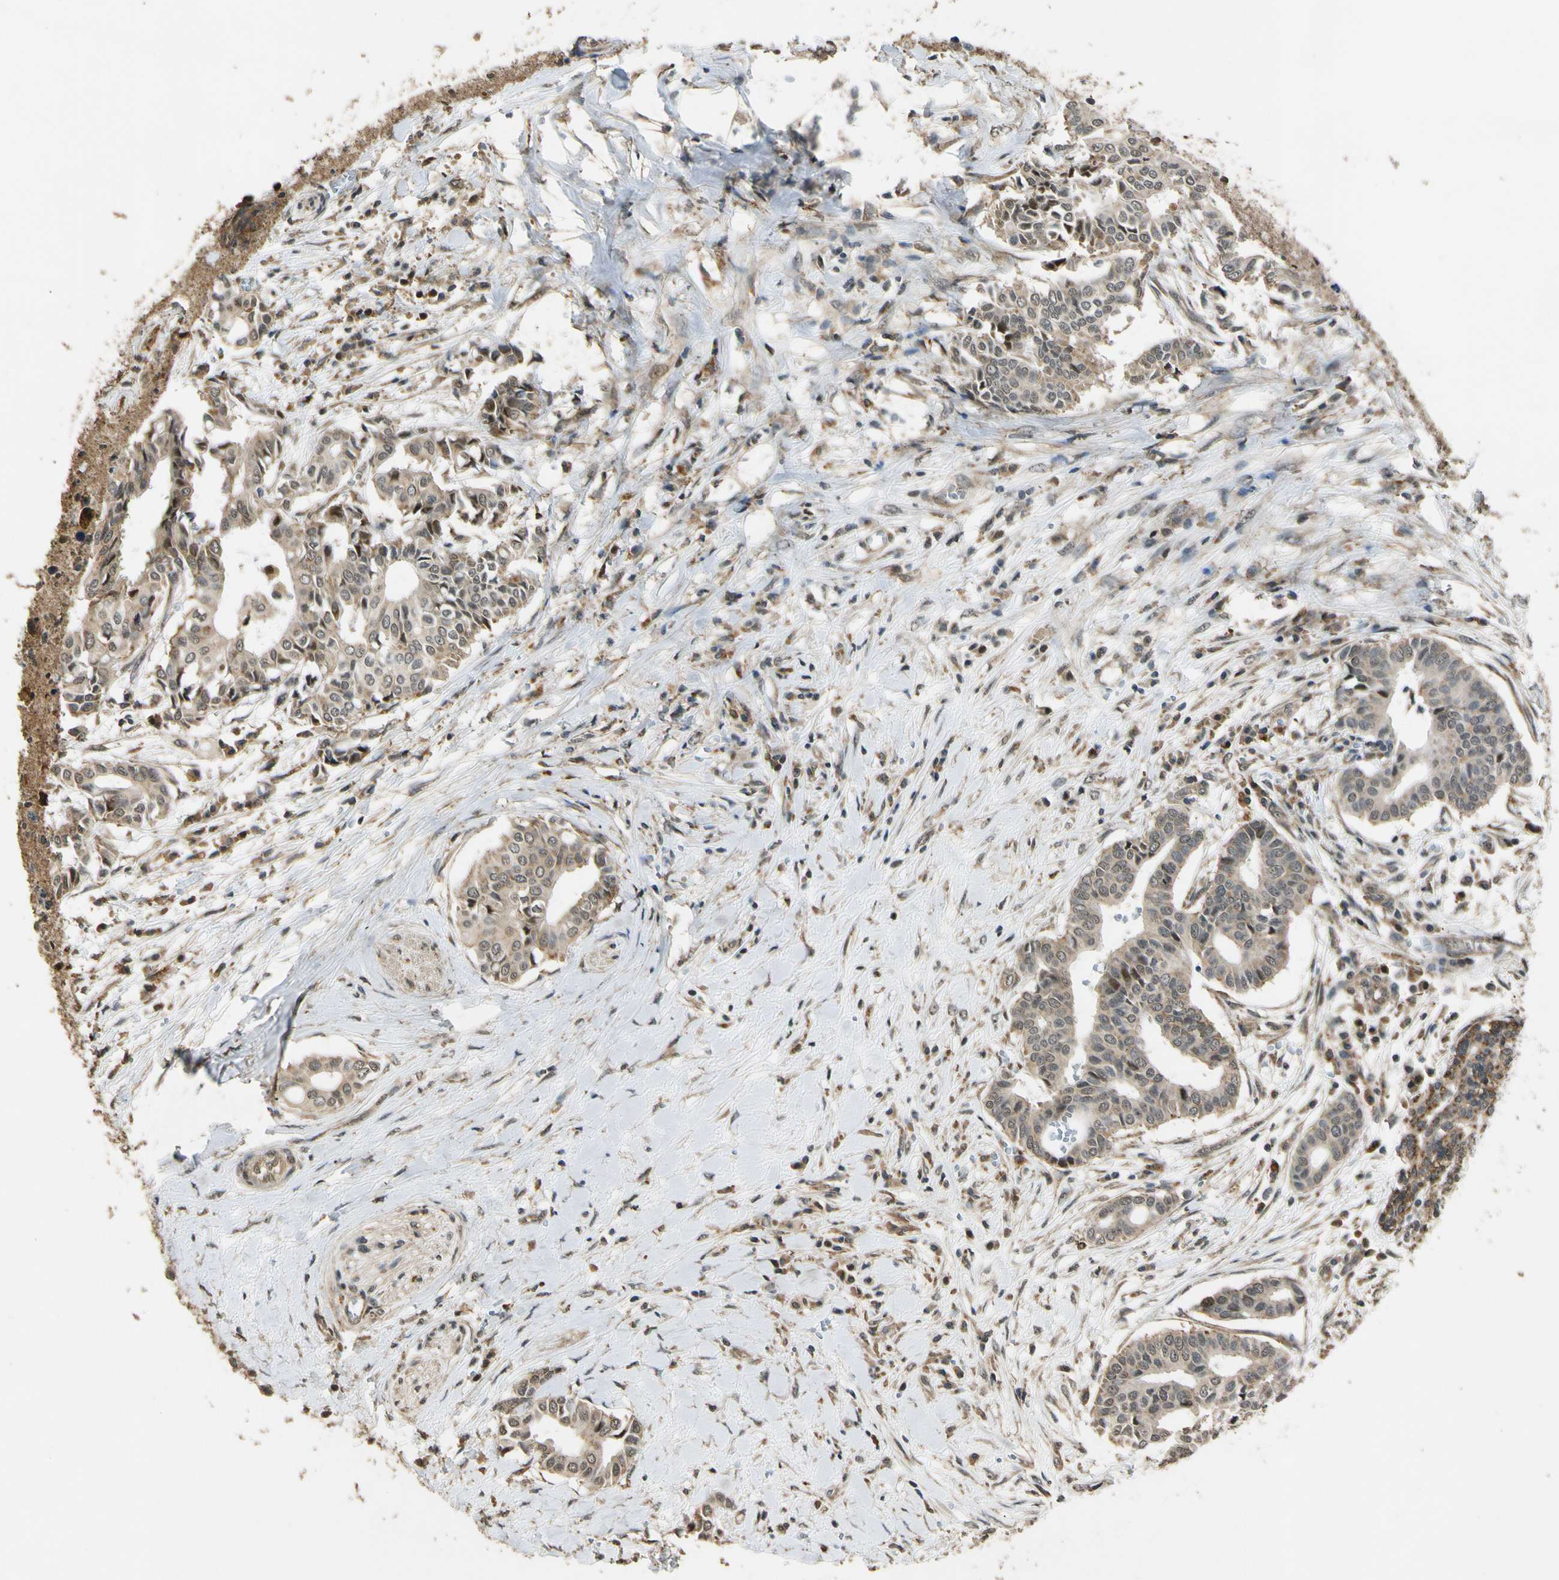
{"staining": {"intensity": "weak", "quantity": "25%-75%", "location": "cytoplasmic/membranous,nuclear"}, "tissue": "head and neck cancer", "cell_type": "Tumor cells", "image_type": "cancer", "snomed": [{"axis": "morphology", "description": "Adenocarcinoma, NOS"}, {"axis": "topography", "description": "Salivary gland"}, {"axis": "topography", "description": "Head-Neck"}], "caption": "Immunohistochemical staining of head and neck adenocarcinoma exhibits low levels of weak cytoplasmic/membranous and nuclear protein staining in approximately 25%-75% of tumor cells. (DAB (3,3'-diaminobenzidine) IHC, brown staining for protein, blue staining for nuclei).", "gene": "LAMTOR1", "patient": {"sex": "female", "age": 59}}